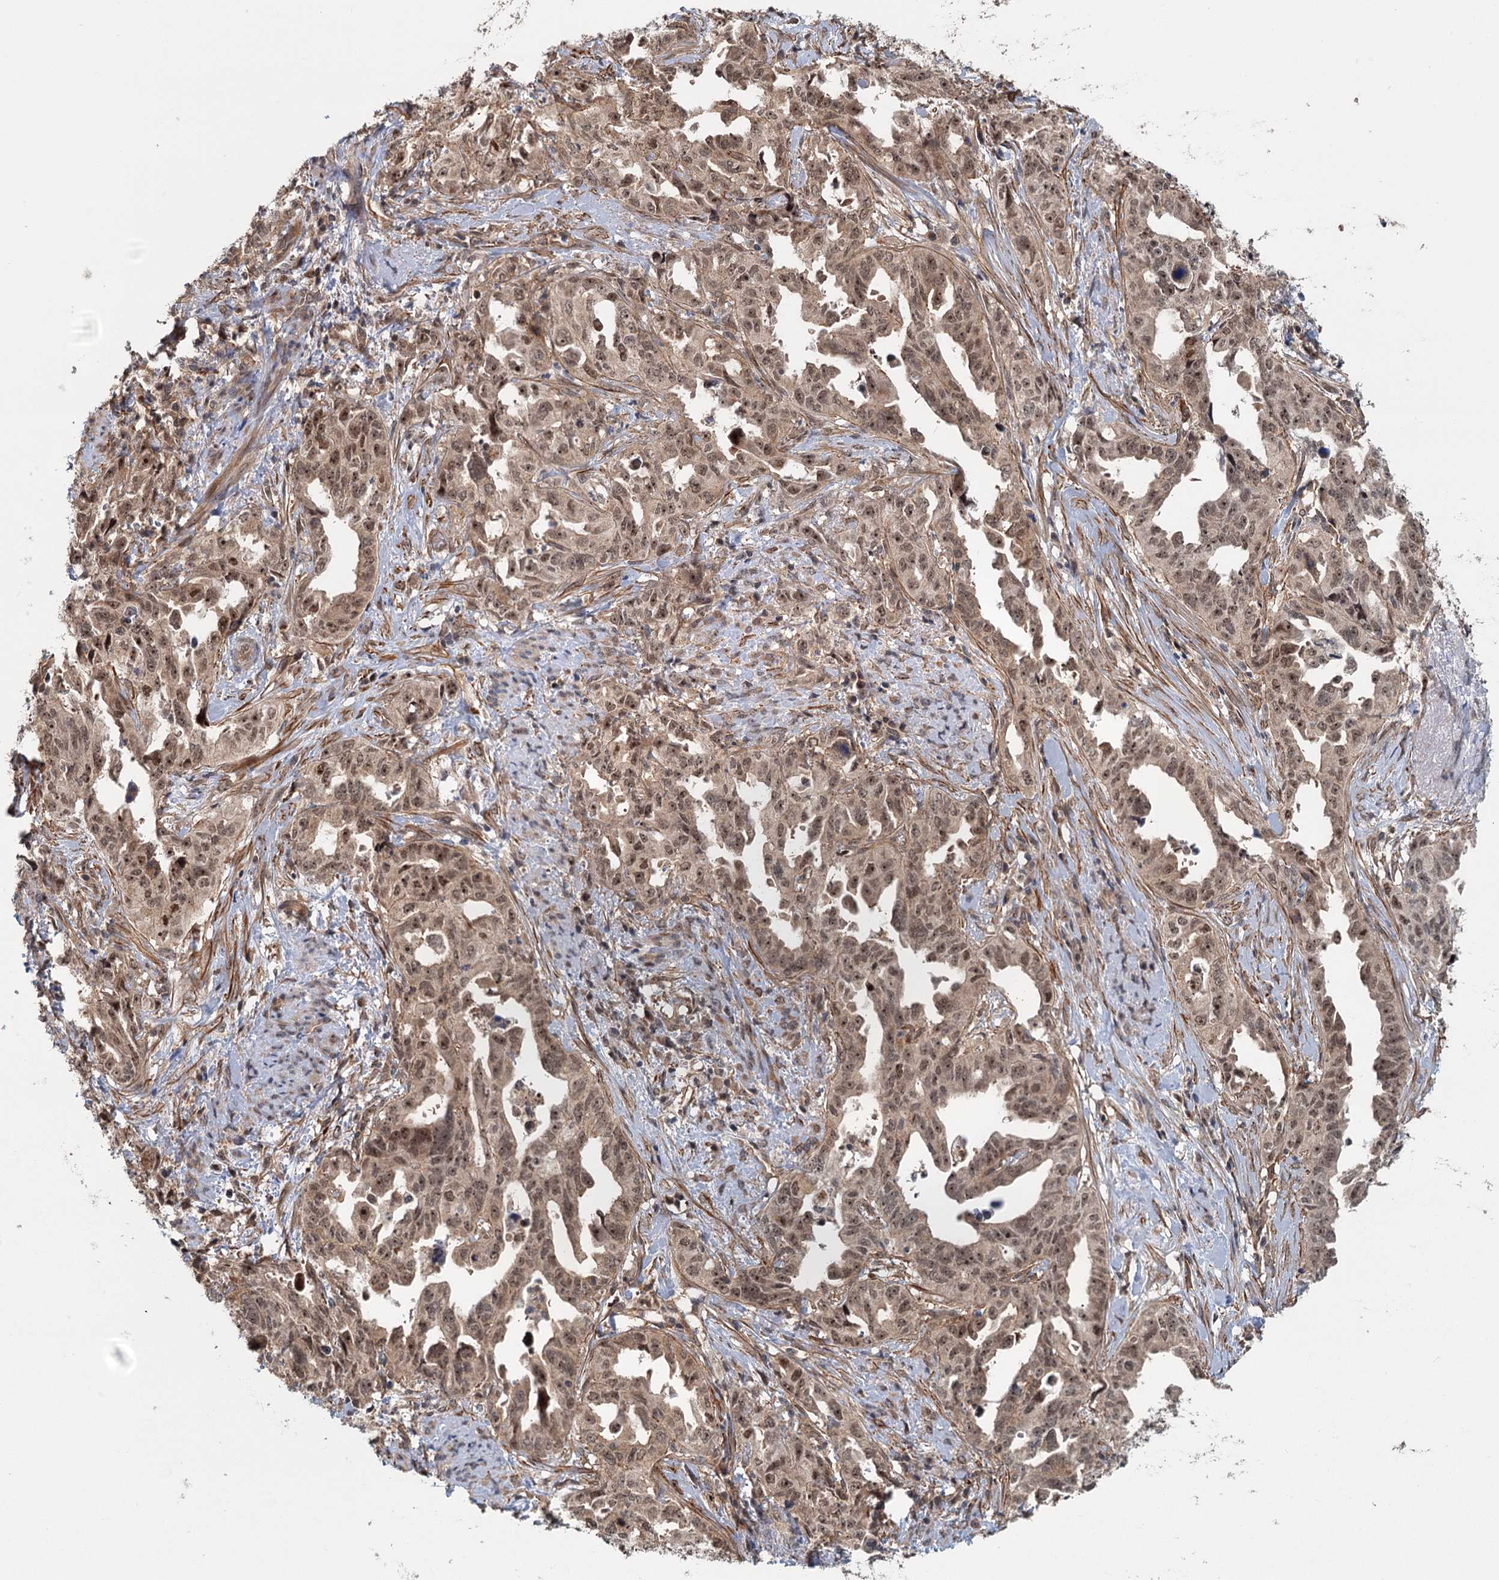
{"staining": {"intensity": "moderate", "quantity": ">75%", "location": "nuclear"}, "tissue": "endometrial cancer", "cell_type": "Tumor cells", "image_type": "cancer", "snomed": [{"axis": "morphology", "description": "Adenocarcinoma, NOS"}, {"axis": "topography", "description": "Endometrium"}], "caption": "The histopathology image exhibits staining of endometrial adenocarcinoma, revealing moderate nuclear protein positivity (brown color) within tumor cells.", "gene": "TAS2R42", "patient": {"sex": "female", "age": 65}}